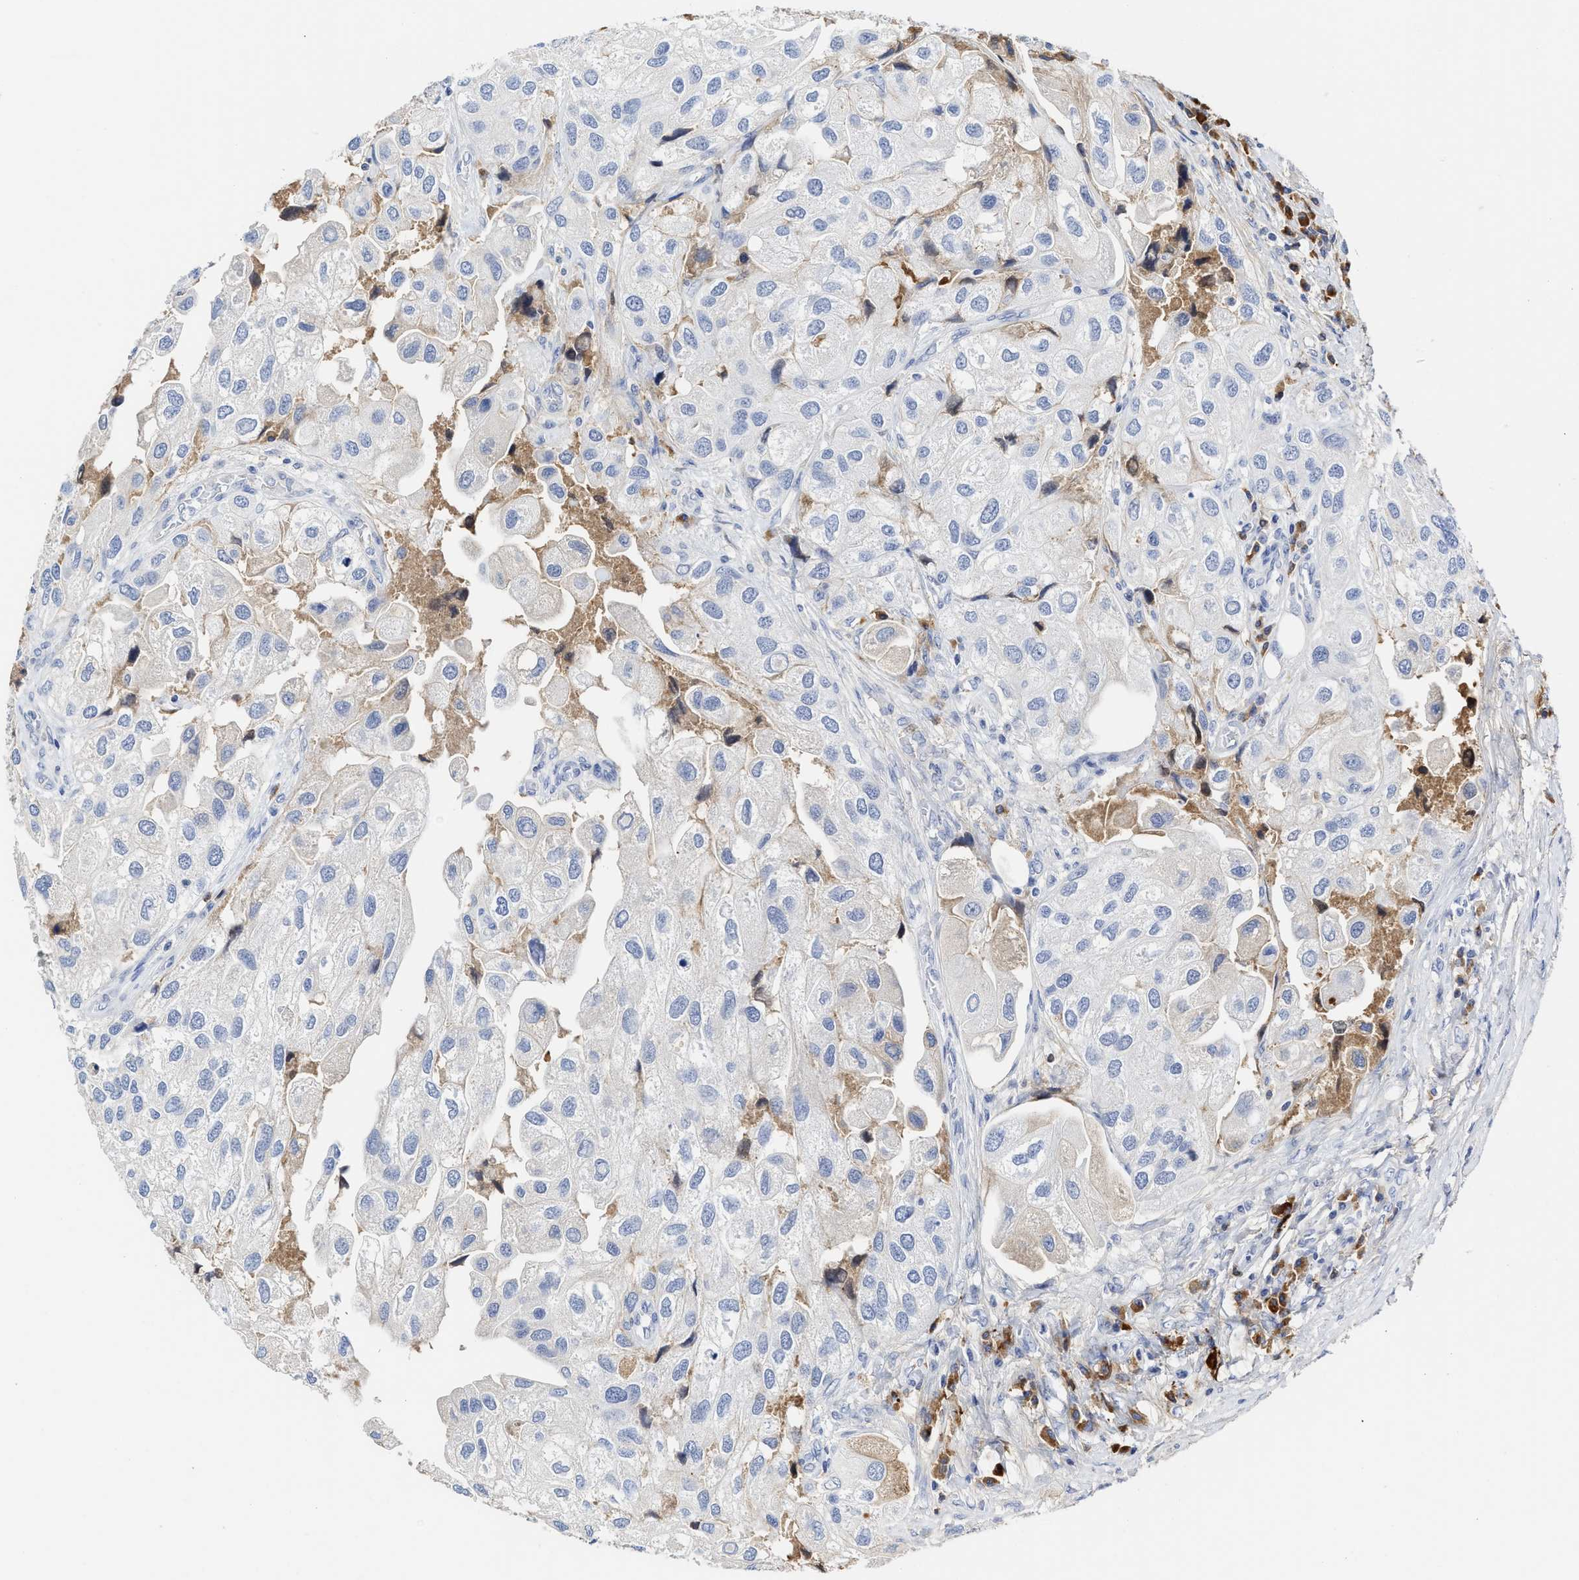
{"staining": {"intensity": "negative", "quantity": "none", "location": "none"}, "tissue": "urothelial cancer", "cell_type": "Tumor cells", "image_type": "cancer", "snomed": [{"axis": "morphology", "description": "Urothelial carcinoma, High grade"}, {"axis": "topography", "description": "Urinary bladder"}], "caption": "High power microscopy histopathology image of an immunohistochemistry (IHC) micrograph of urothelial cancer, revealing no significant positivity in tumor cells.", "gene": "C2", "patient": {"sex": "female", "age": 64}}